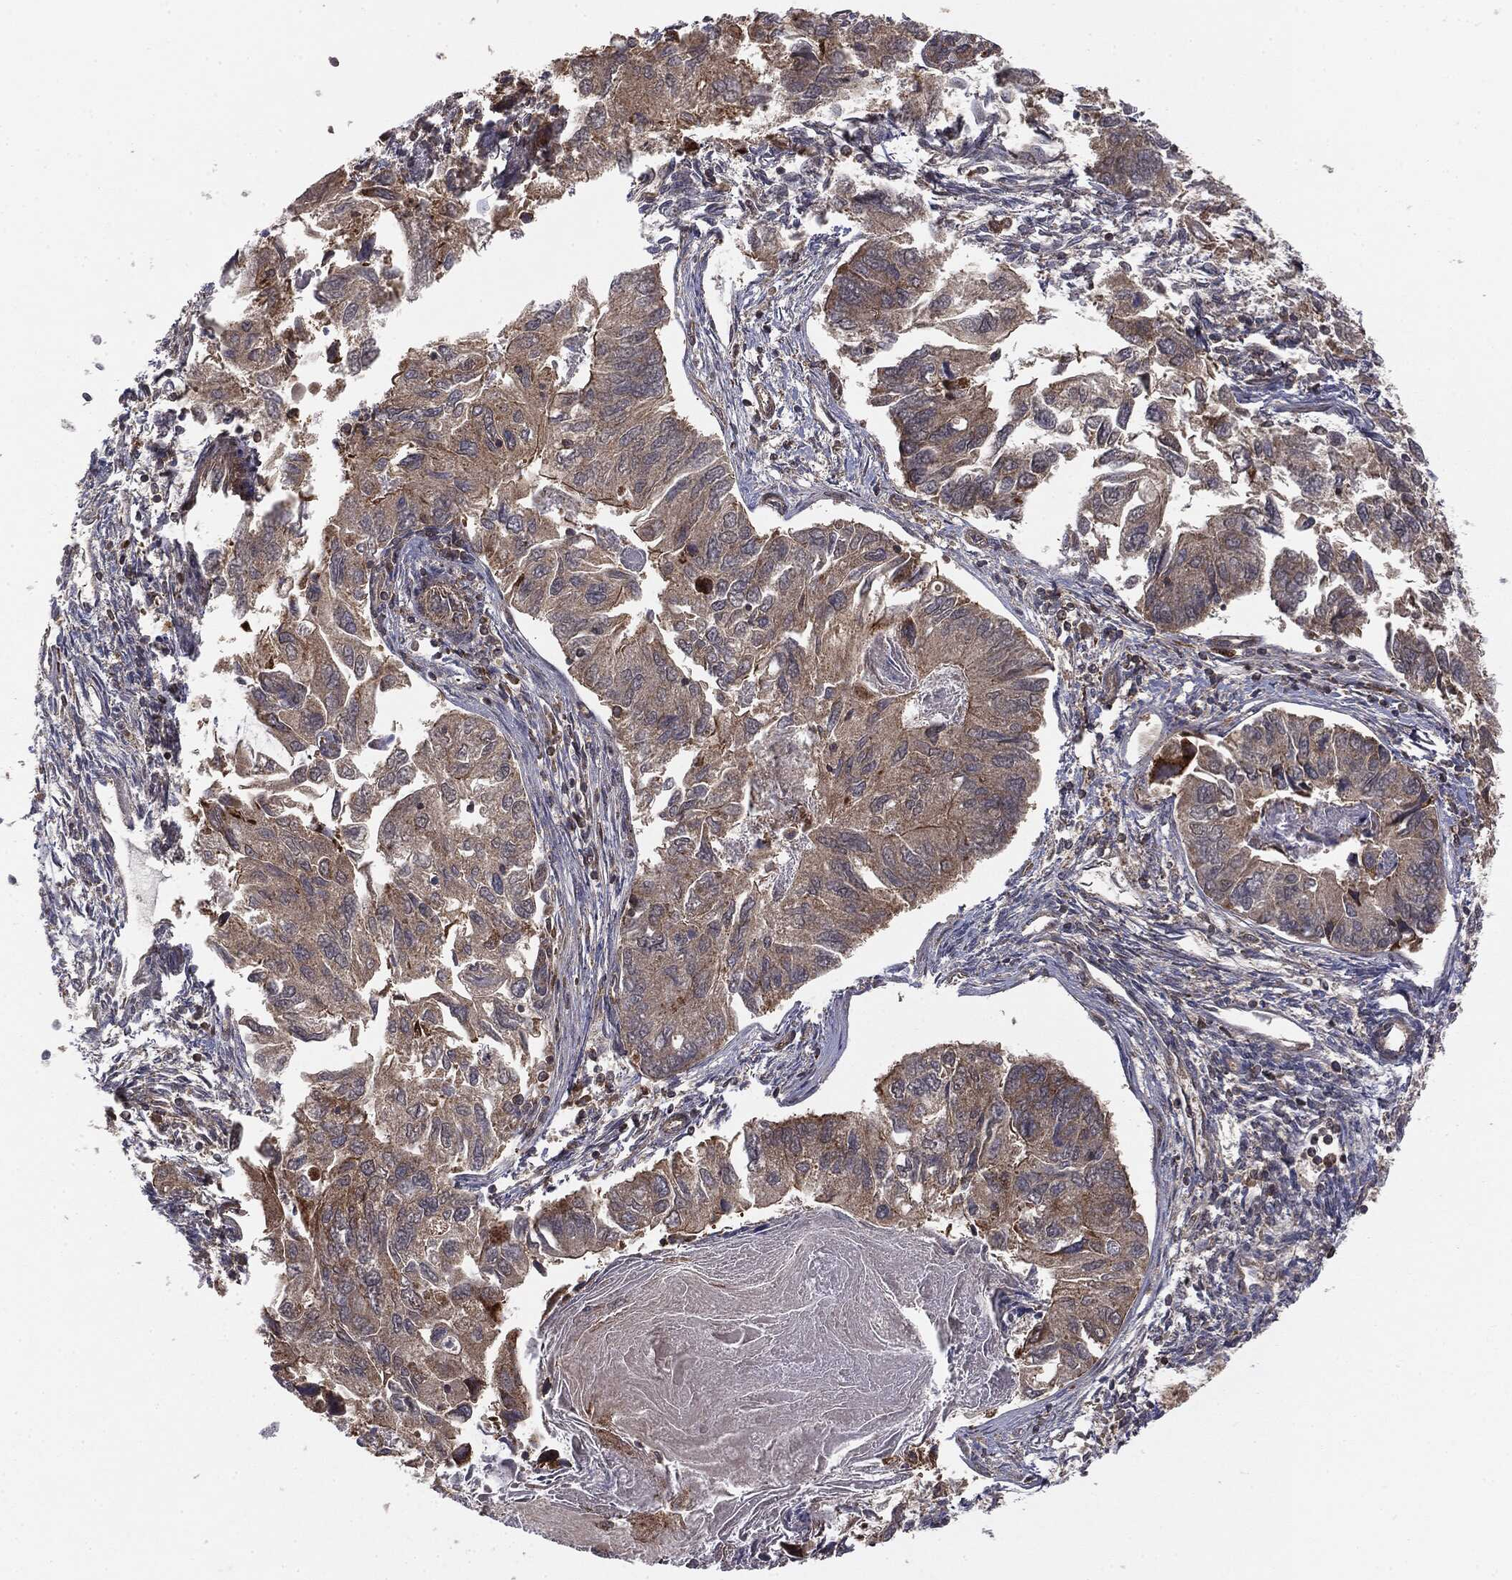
{"staining": {"intensity": "weak", "quantity": ">75%", "location": "cytoplasmic/membranous"}, "tissue": "endometrial cancer", "cell_type": "Tumor cells", "image_type": "cancer", "snomed": [{"axis": "morphology", "description": "Carcinoma, NOS"}, {"axis": "topography", "description": "Uterus"}], "caption": "Protein analysis of carcinoma (endometrial) tissue demonstrates weak cytoplasmic/membranous expression in approximately >75% of tumor cells.", "gene": "MTOR", "patient": {"sex": "female", "age": 76}}